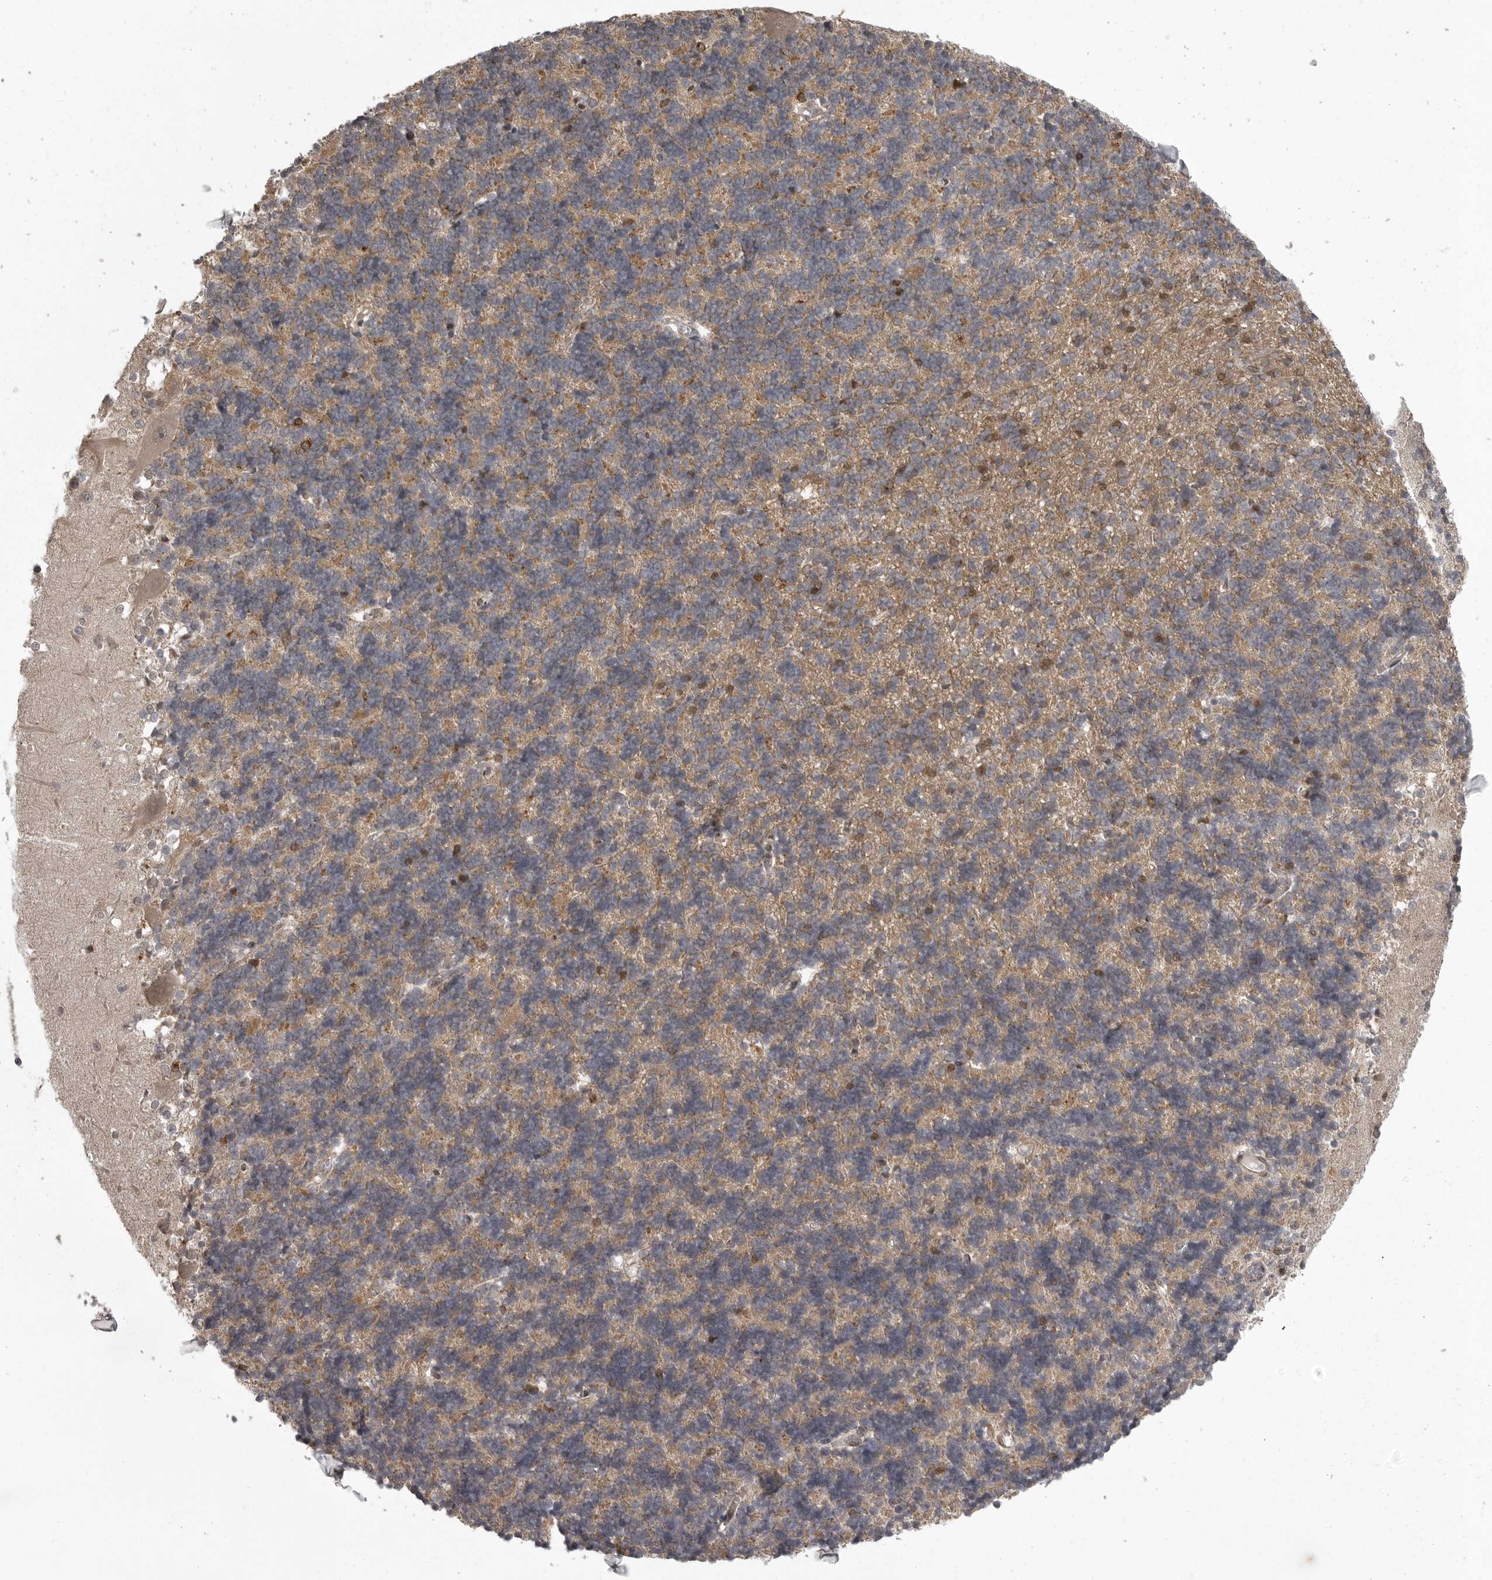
{"staining": {"intensity": "moderate", "quantity": "25%-75%", "location": "cytoplasmic/membranous,nuclear"}, "tissue": "cerebellum", "cell_type": "Cells in granular layer", "image_type": "normal", "snomed": [{"axis": "morphology", "description": "Normal tissue, NOS"}, {"axis": "topography", "description": "Cerebellum"}], "caption": "Protein expression by immunohistochemistry (IHC) shows moderate cytoplasmic/membranous,nuclear positivity in approximately 25%-75% of cells in granular layer in unremarkable cerebellum.", "gene": "SNX16", "patient": {"sex": "male", "age": 37}}